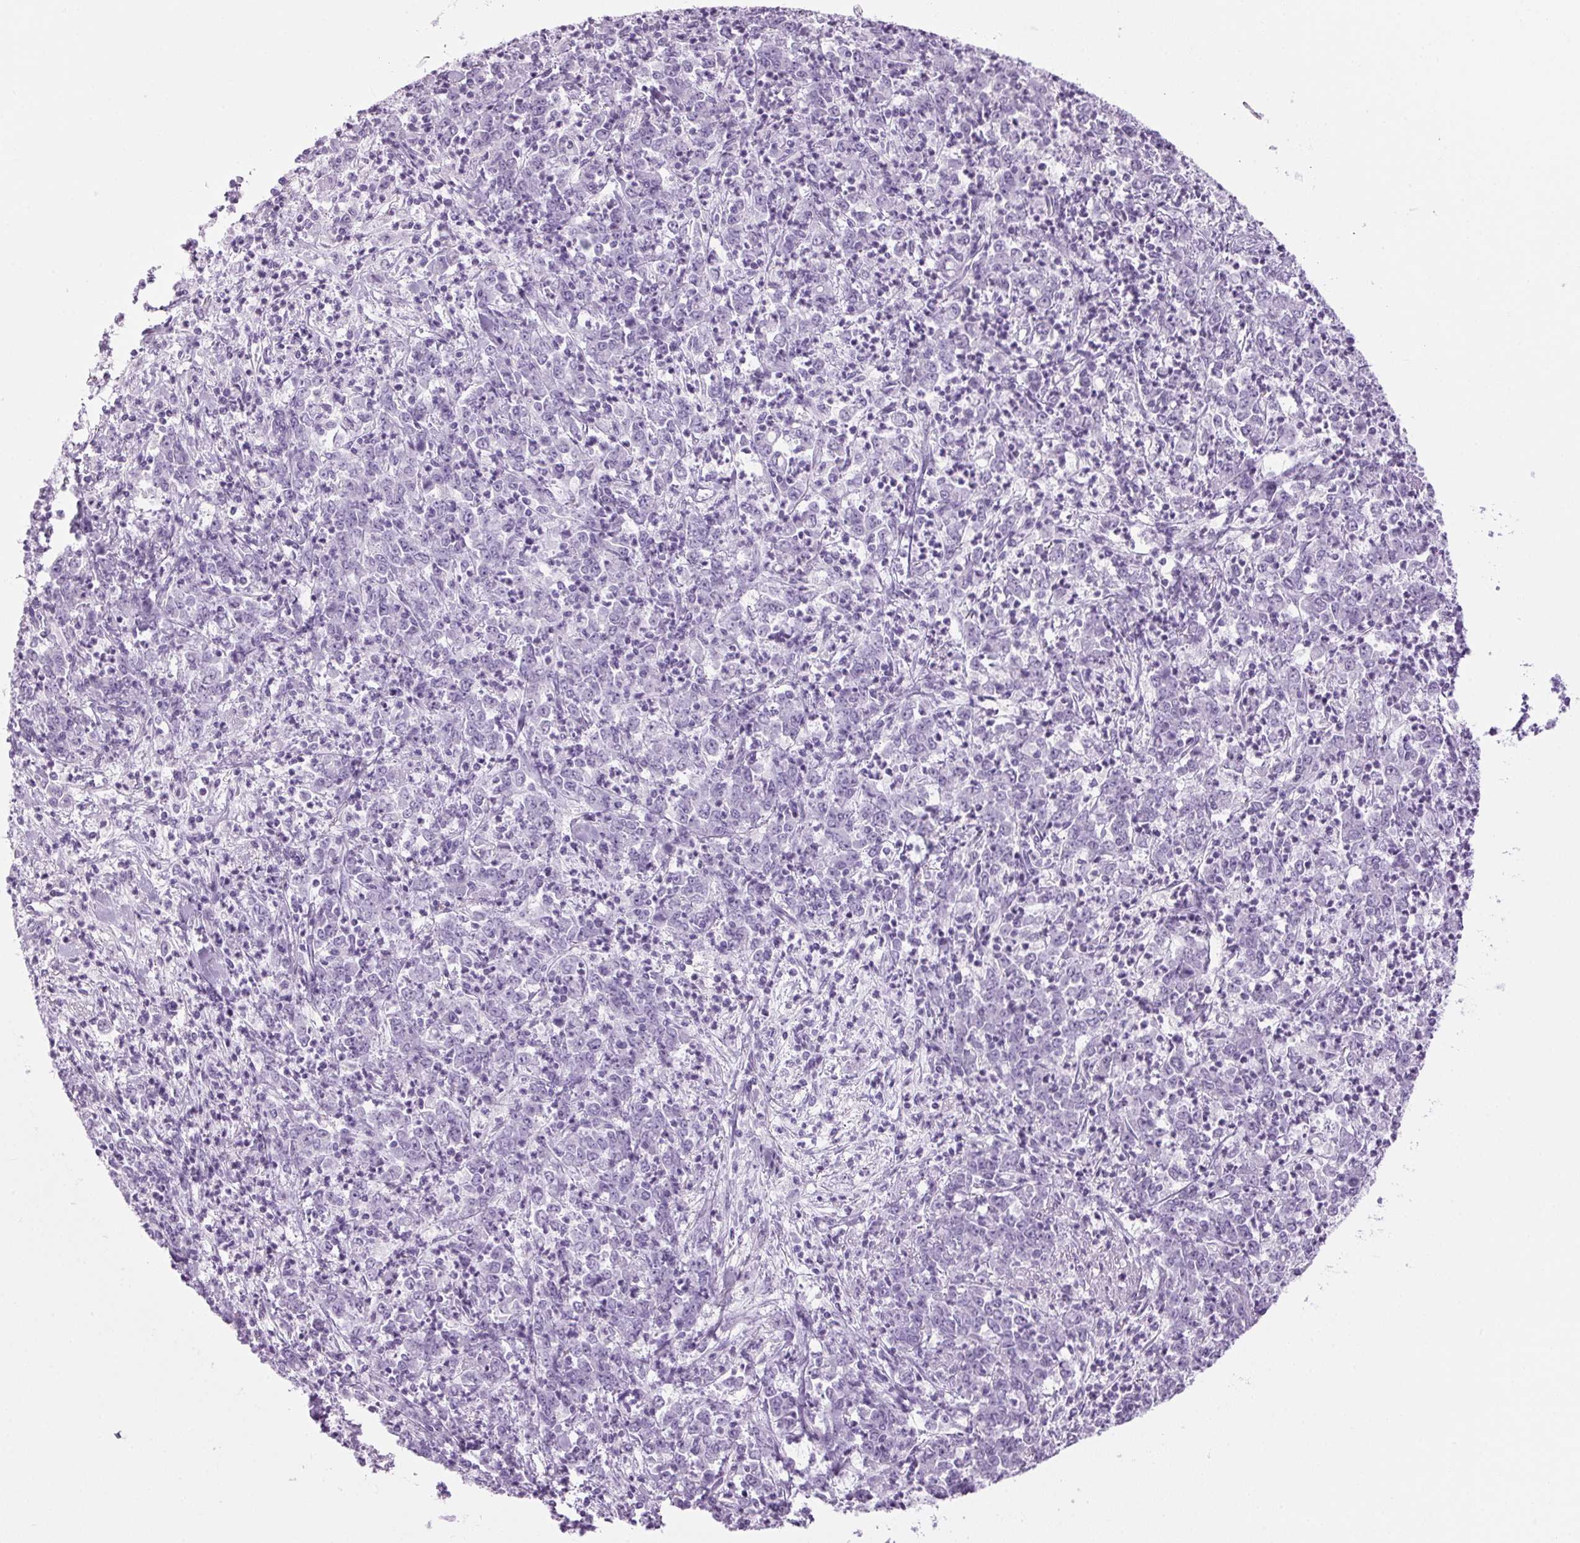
{"staining": {"intensity": "negative", "quantity": "none", "location": "none"}, "tissue": "stomach cancer", "cell_type": "Tumor cells", "image_type": "cancer", "snomed": [{"axis": "morphology", "description": "Adenocarcinoma, NOS"}, {"axis": "topography", "description": "Stomach, lower"}], "caption": "This is an immunohistochemistry (IHC) image of human stomach cancer (adenocarcinoma). There is no positivity in tumor cells.", "gene": "PPP1R1A", "patient": {"sex": "female", "age": 71}}